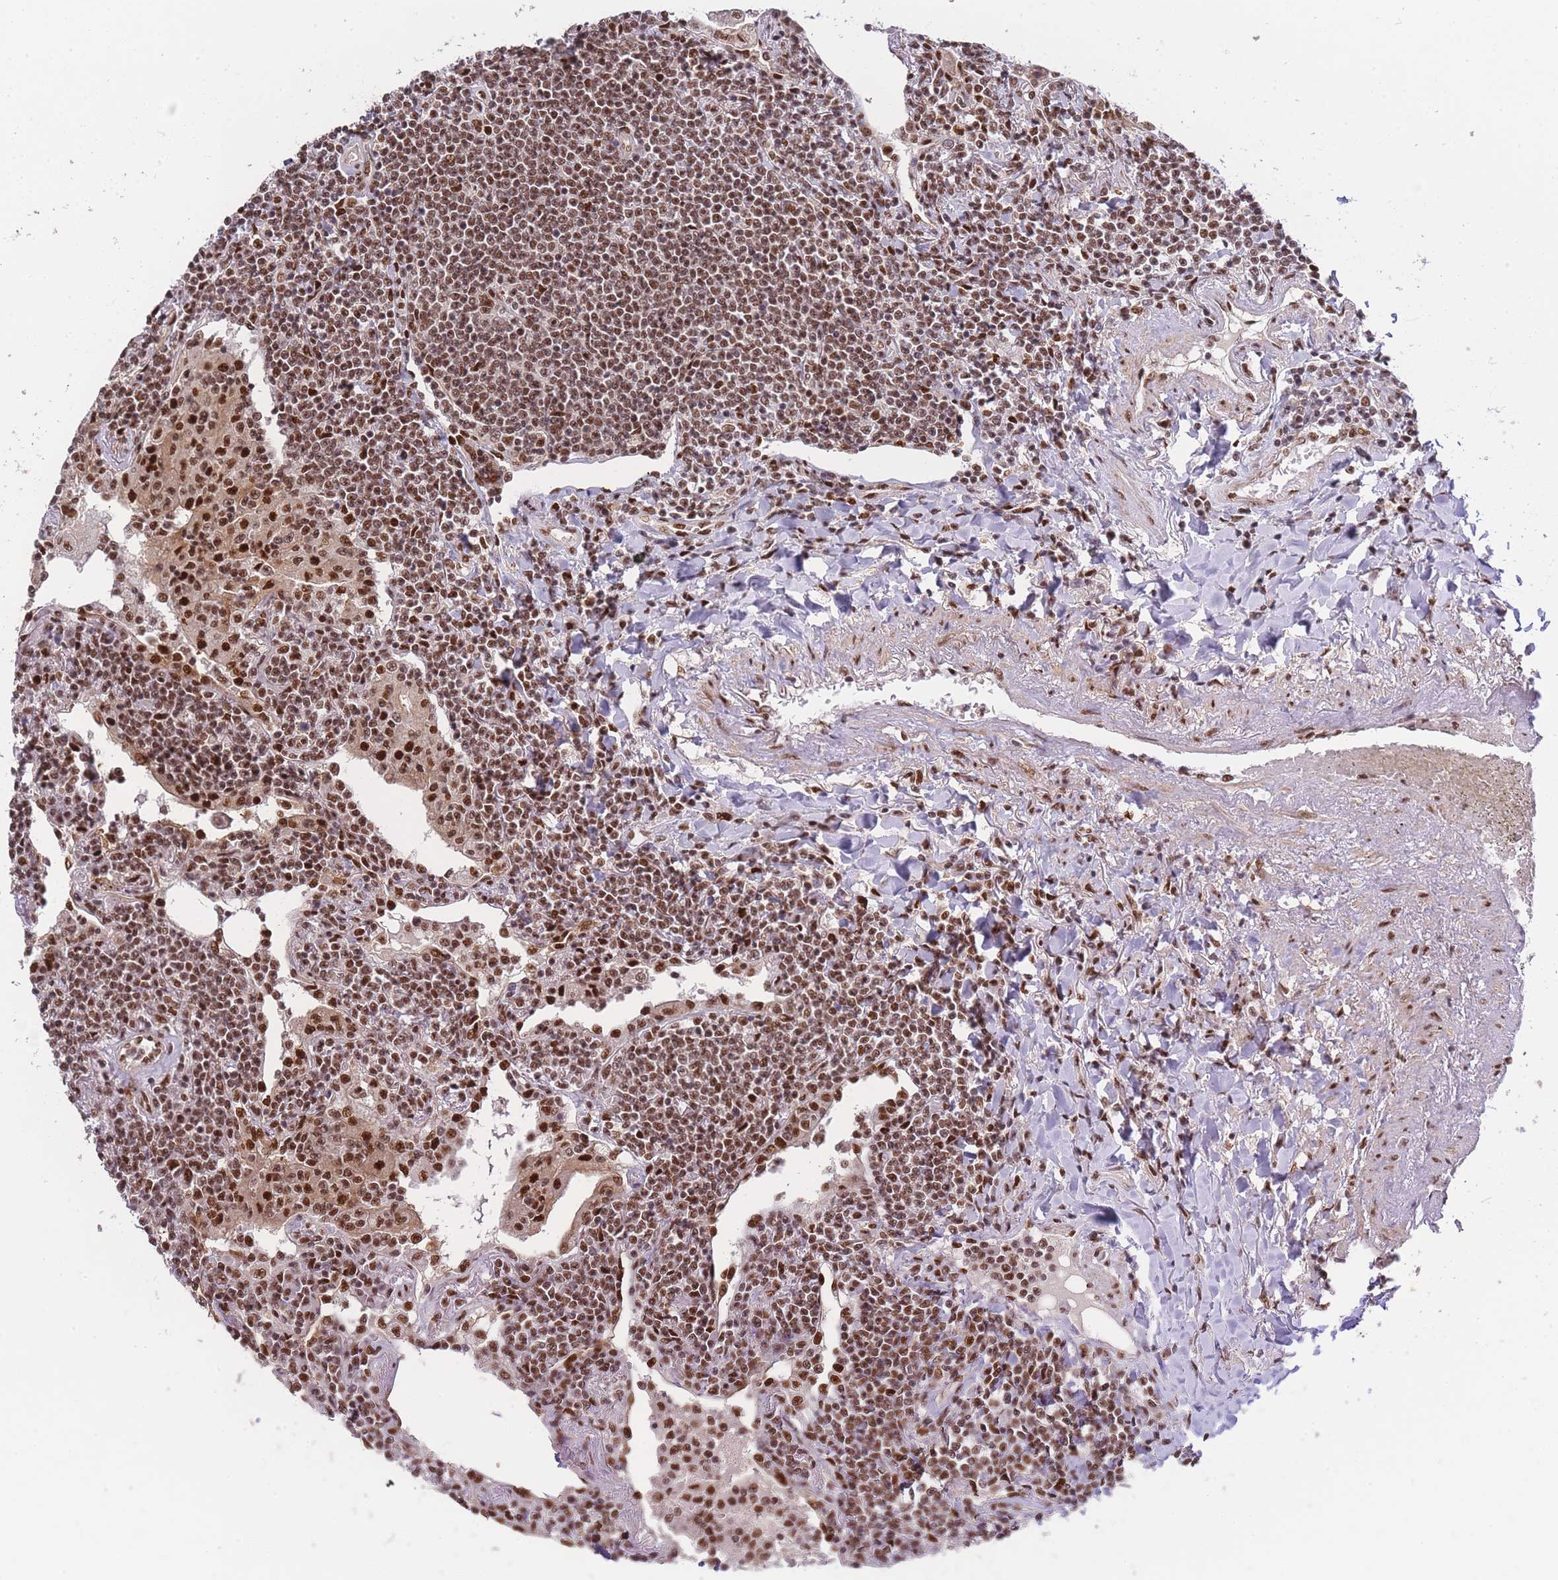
{"staining": {"intensity": "moderate", "quantity": ">75%", "location": "nuclear"}, "tissue": "lymphoma", "cell_type": "Tumor cells", "image_type": "cancer", "snomed": [{"axis": "morphology", "description": "Malignant lymphoma, non-Hodgkin's type, Low grade"}, {"axis": "topography", "description": "Lung"}], "caption": "Moderate nuclear expression for a protein is appreciated in about >75% of tumor cells of low-grade malignant lymphoma, non-Hodgkin's type using immunohistochemistry.", "gene": "PRKDC", "patient": {"sex": "female", "age": 71}}